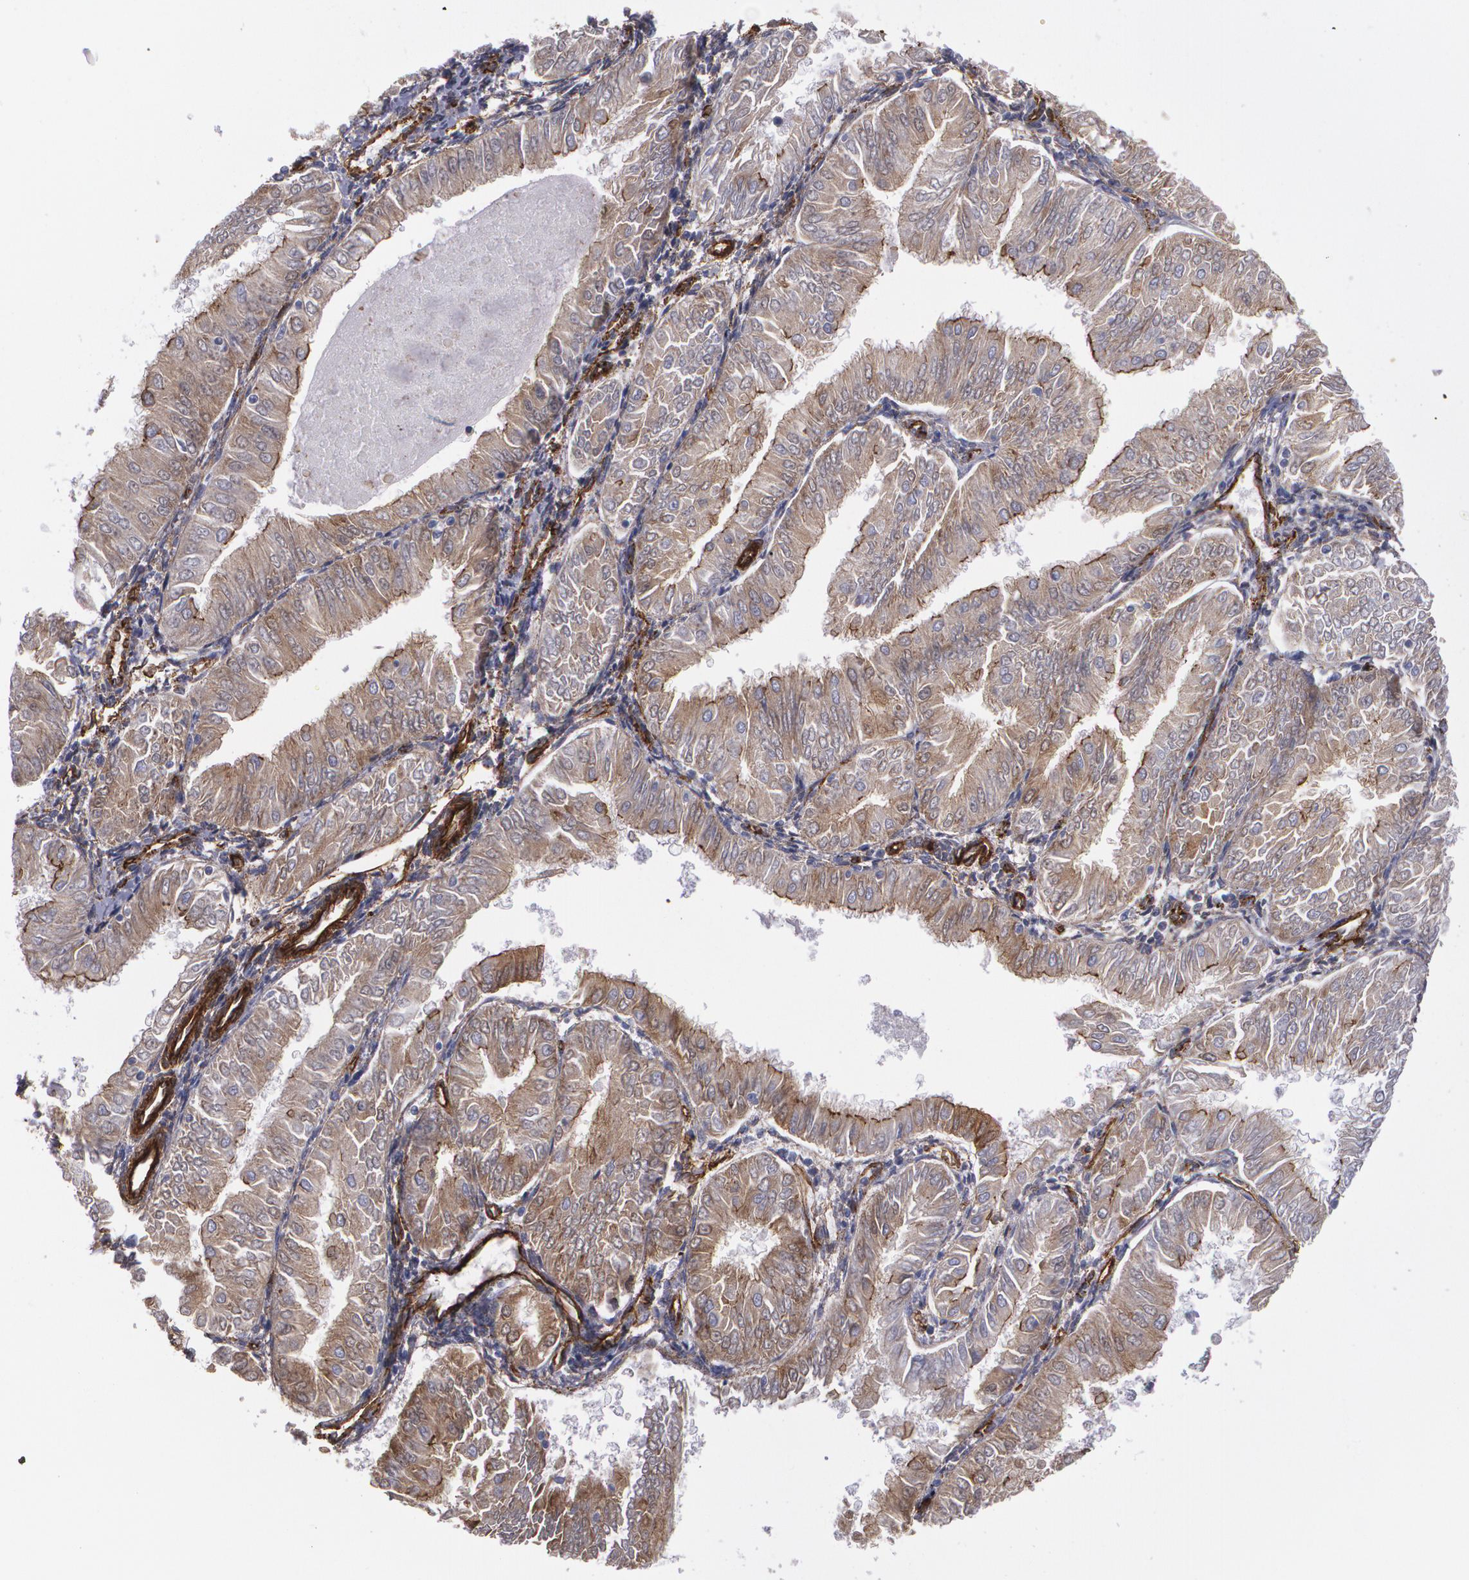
{"staining": {"intensity": "moderate", "quantity": ">75%", "location": "cytoplasmic/membranous"}, "tissue": "endometrial cancer", "cell_type": "Tumor cells", "image_type": "cancer", "snomed": [{"axis": "morphology", "description": "Adenocarcinoma, NOS"}, {"axis": "topography", "description": "Endometrium"}], "caption": "Moderate cytoplasmic/membranous positivity is seen in about >75% of tumor cells in endometrial cancer.", "gene": "TJP1", "patient": {"sex": "female", "age": 53}}